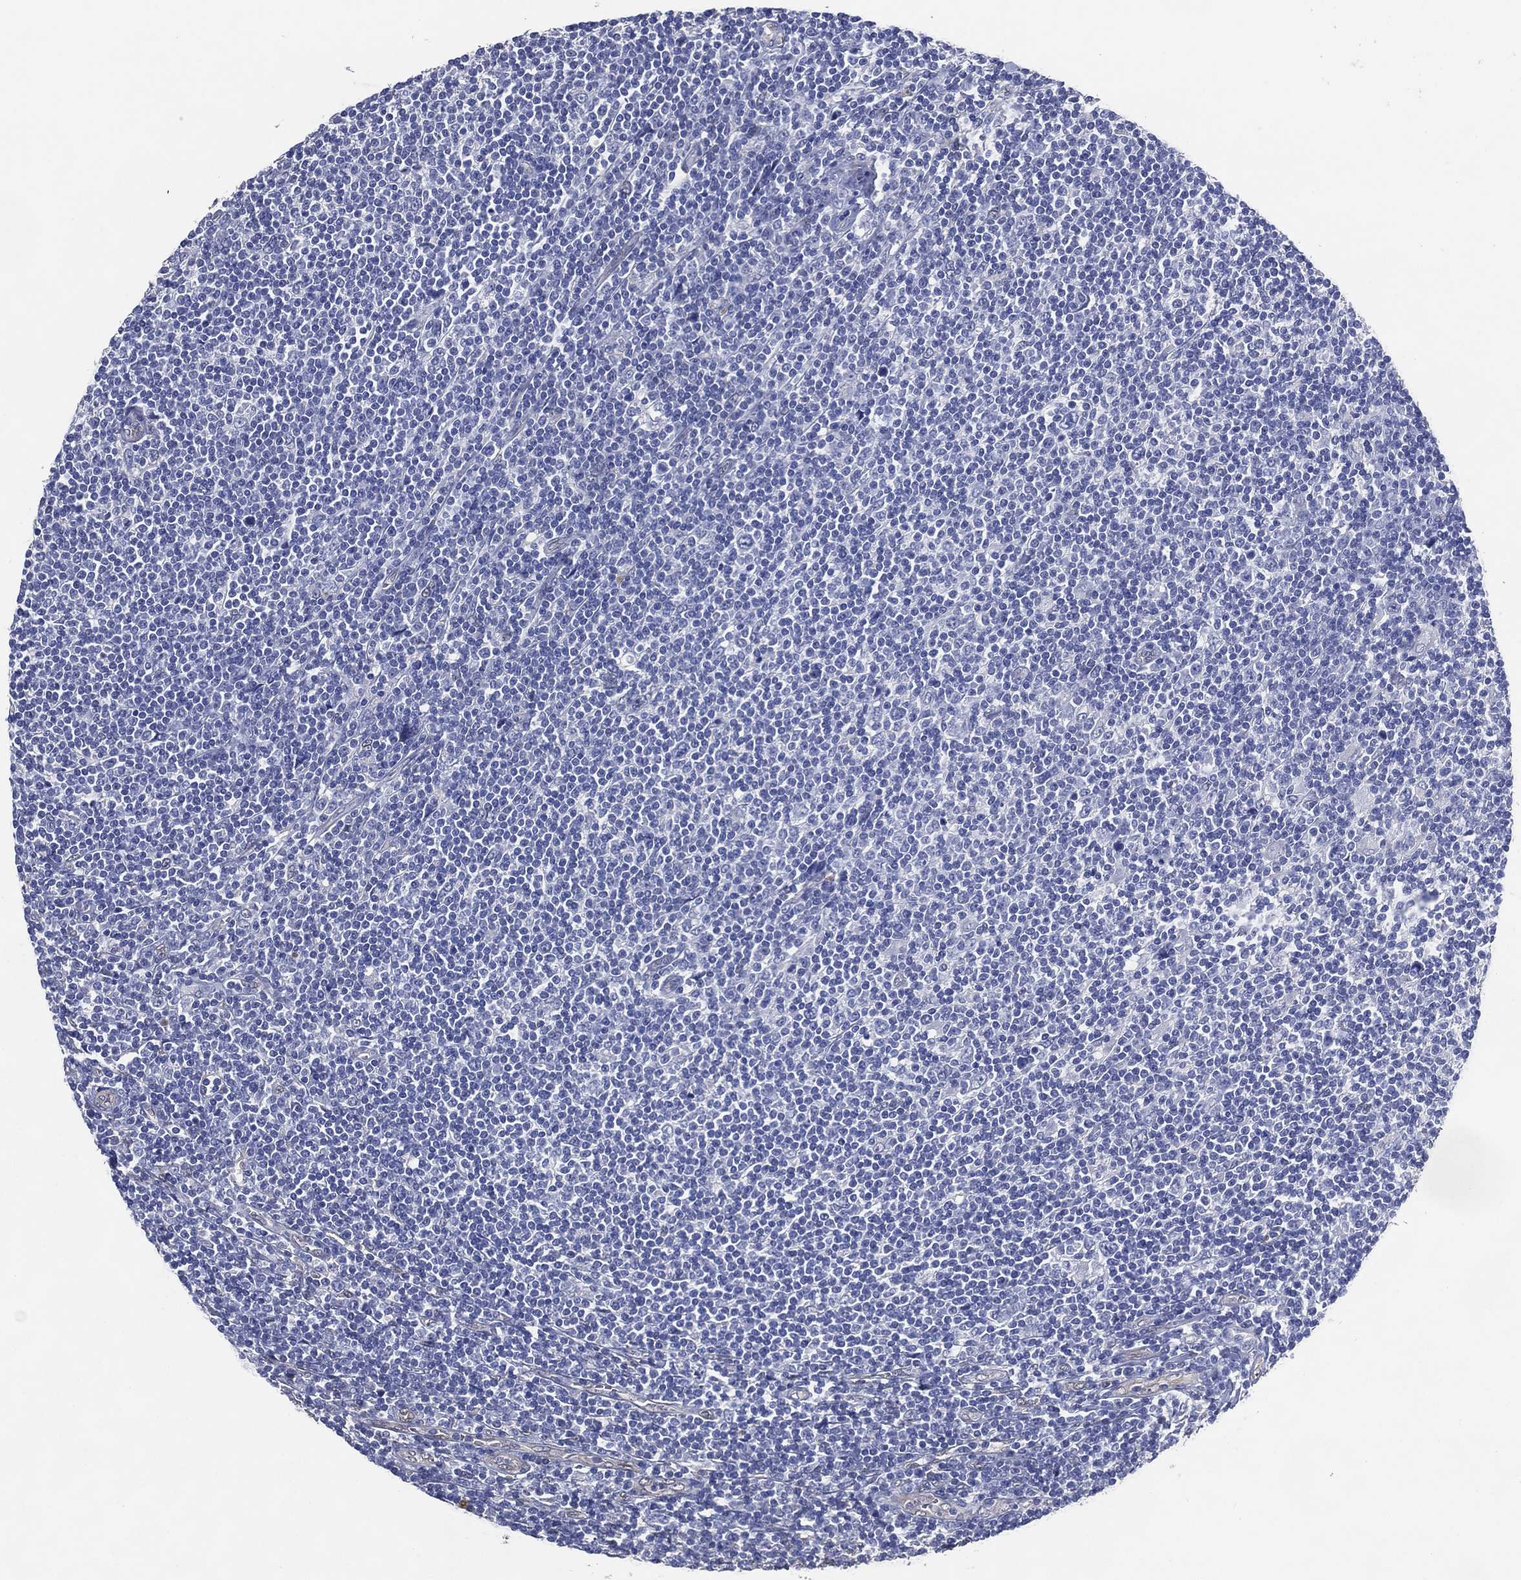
{"staining": {"intensity": "negative", "quantity": "none", "location": "none"}, "tissue": "lymphoma", "cell_type": "Tumor cells", "image_type": "cancer", "snomed": [{"axis": "morphology", "description": "Hodgkin's disease, NOS"}, {"axis": "topography", "description": "Lymph node"}], "caption": "This is a photomicrograph of immunohistochemistry (IHC) staining of Hodgkin's disease, which shows no staining in tumor cells. (DAB IHC visualized using brightfield microscopy, high magnification).", "gene": "AK1", "patient": {"sex": "male", "age": 40}}